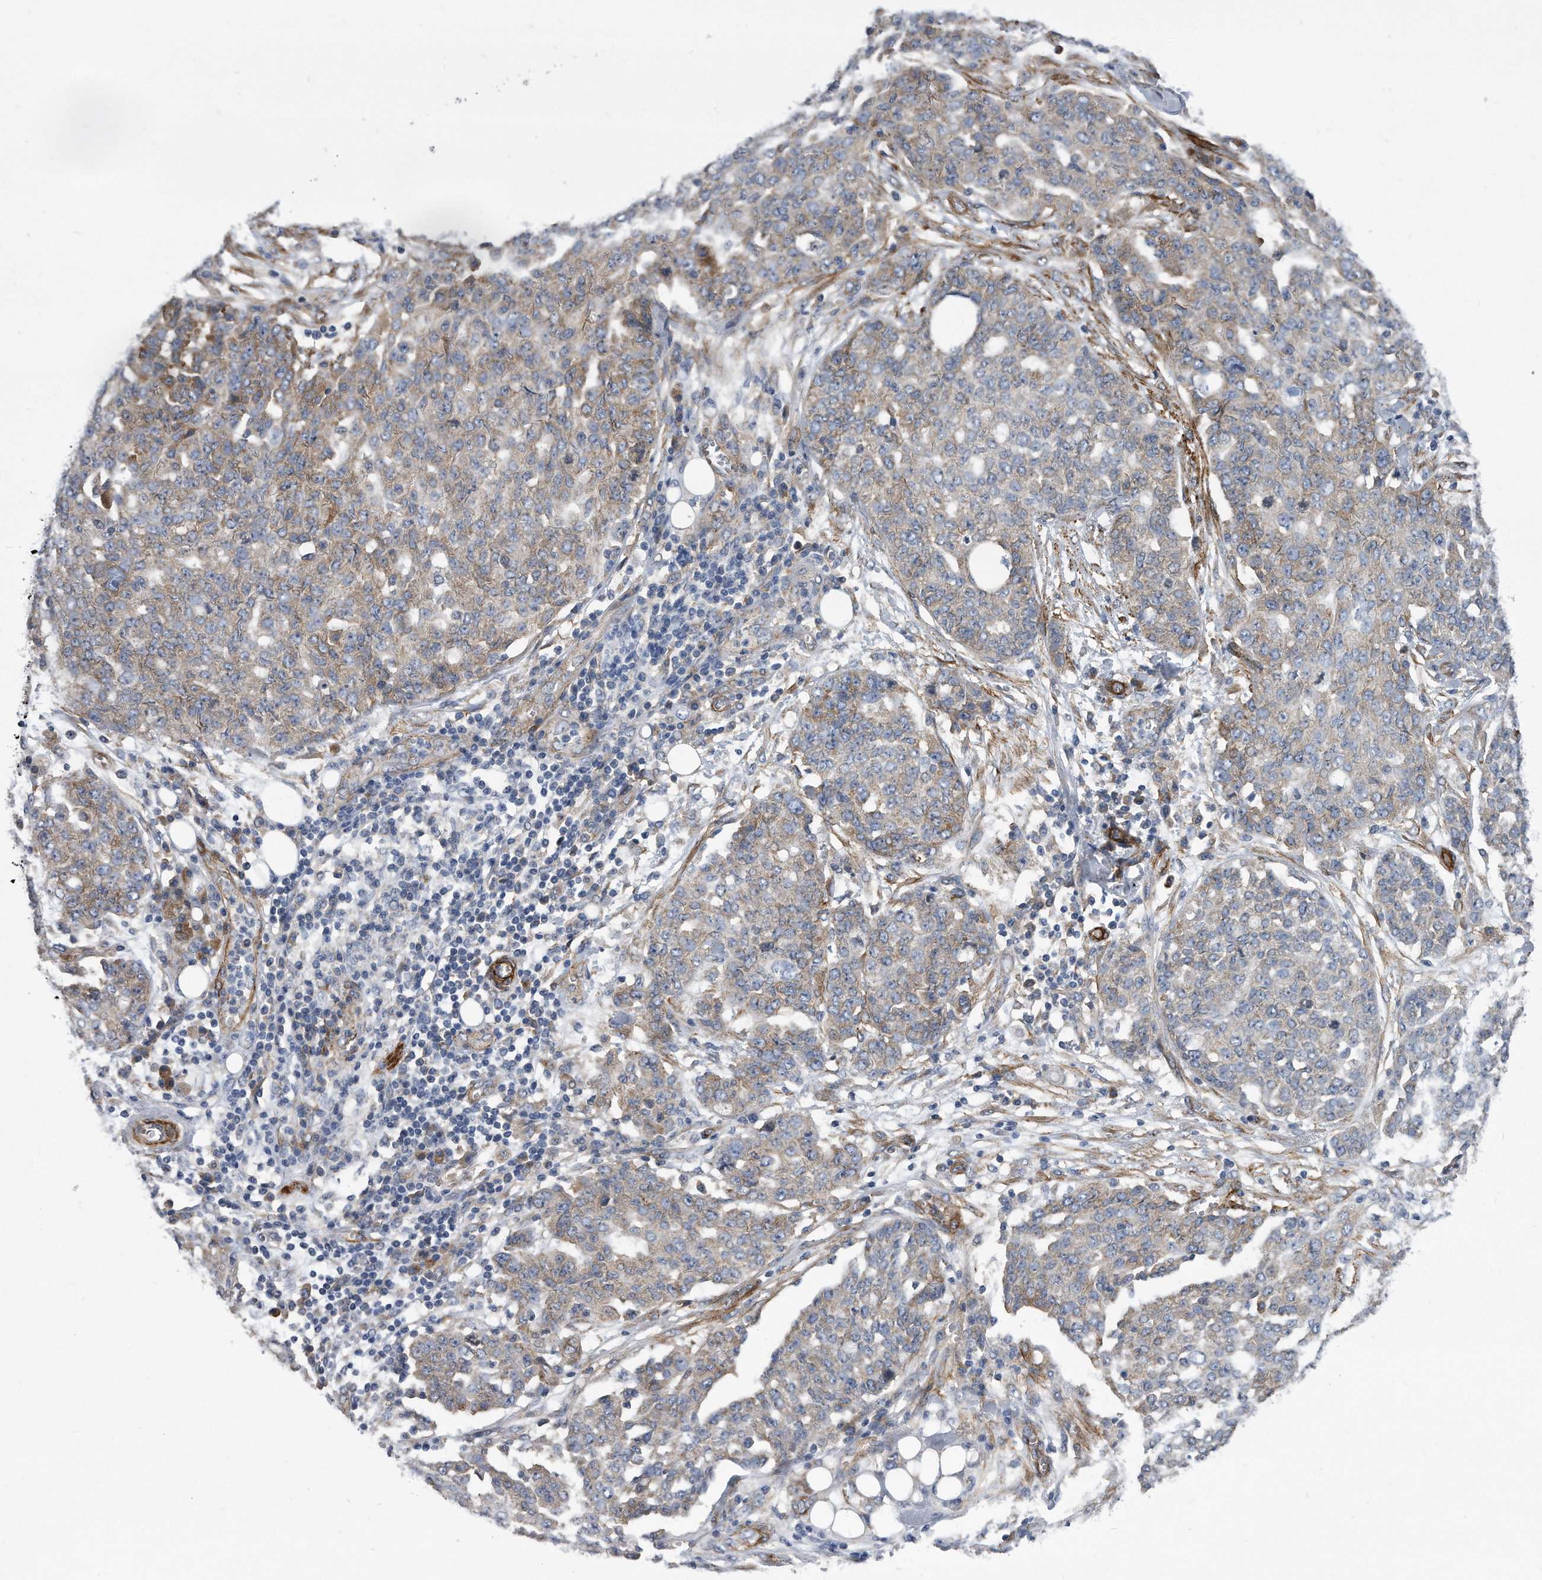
{"staining": {"intensity": "weak", "quantity": "25%-75%", "location": "cytoplasmic/membranous"}, "tissue": "ovarian cancer", "cell_type": "Tumor cells", "image_type": "cancer", "snomed": [{"axis": "morphology", "description": "Cystadenocarcinoma, serous, NOS"}, {"axis": "topography", "description": "Soft tissue"}, {"axis": "topography", "description": "Ovary"}], "caption": "Immunohistochemistry staining of serous cystadenocarcinoma (ovarian), which shows low levels of weak cytoplasmic/membranous staining in approximately 25%-75% of tumor cells indicating weak cytoplasmic/membranous protein staining. The staining was performed using DAB (brown) for protein detection and nuclei were counterstained in hematoxylin (blue).", "gene": "EIF2B4", "patient": {"sex": "female", "age": 57}}